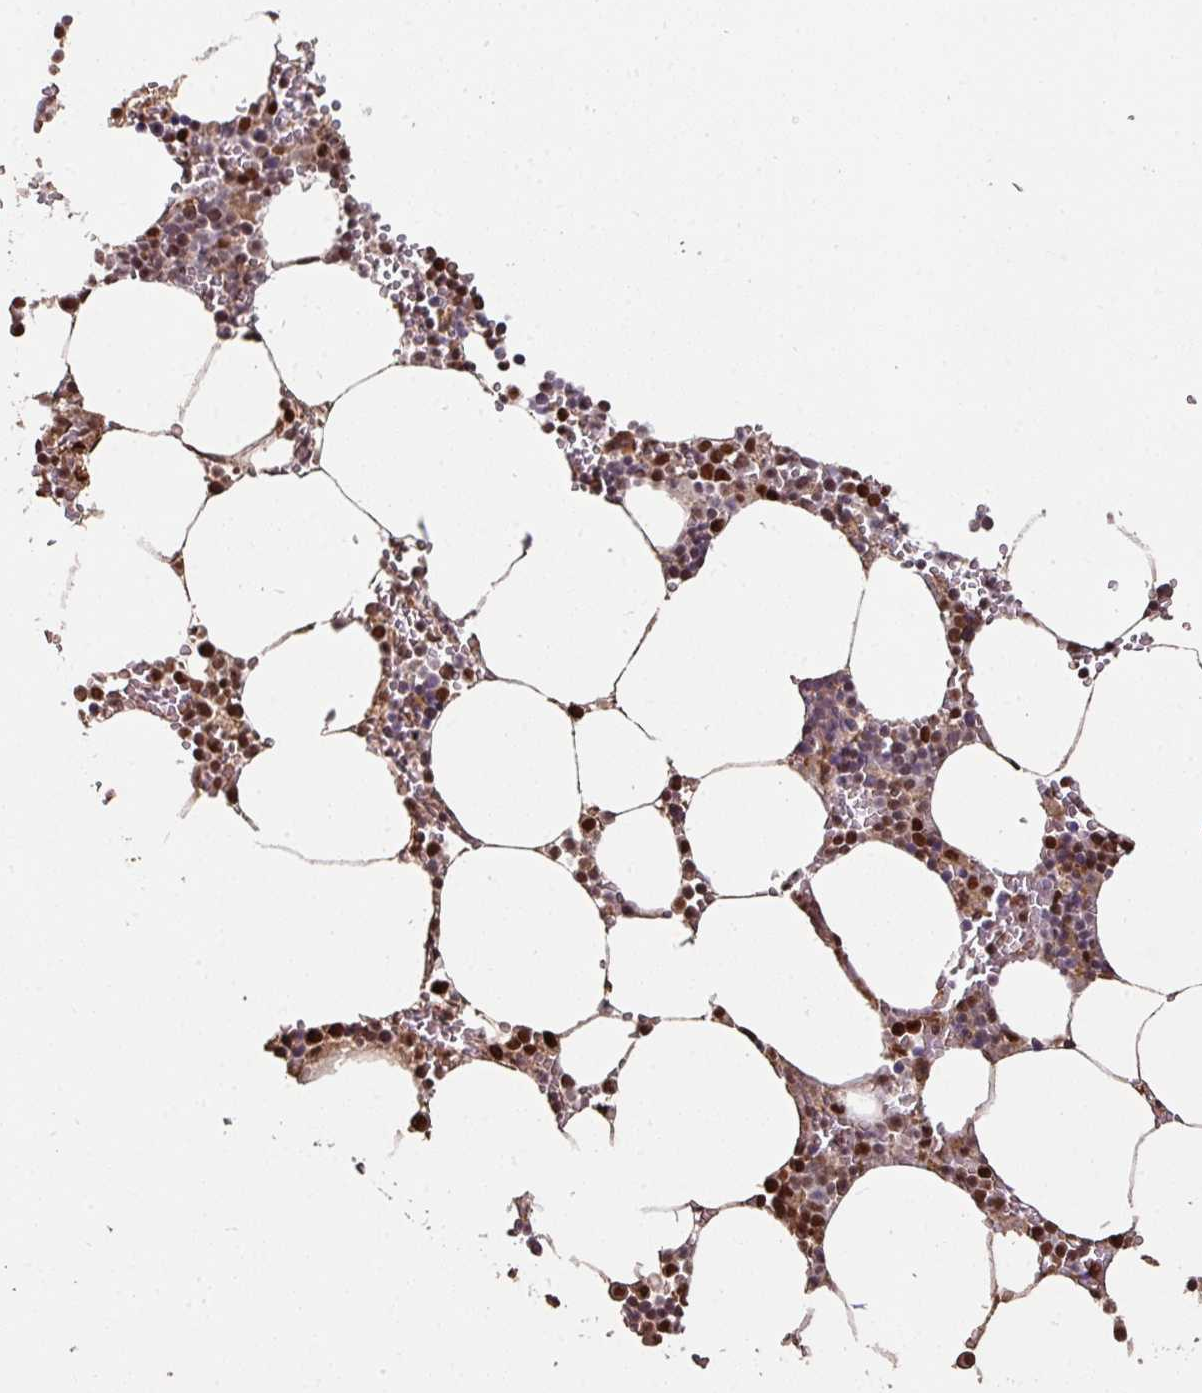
{"staining": {"intensity": "strong", "quantity": "<25%", "location": "cytoplasmic/membranous,nuclear"}, "tissue": "bone marrow", "cell_type": "Hematopoietic cells", "image_type": "normal", "snomed": [{"axis": "morphology", "description": "Normal tissue, NOS"}, {"axis": "topography", "description": "Bone marrow"}], "caption": "About <25% of hematopoietic cells in normal human bone marrow exhibit strong cytoplasmic/membranous,nuclear protein expression as visualized by brown immunohistochemical staining.", "gene": "POLD1", "patient": {"sex": "male", "age": 70}}